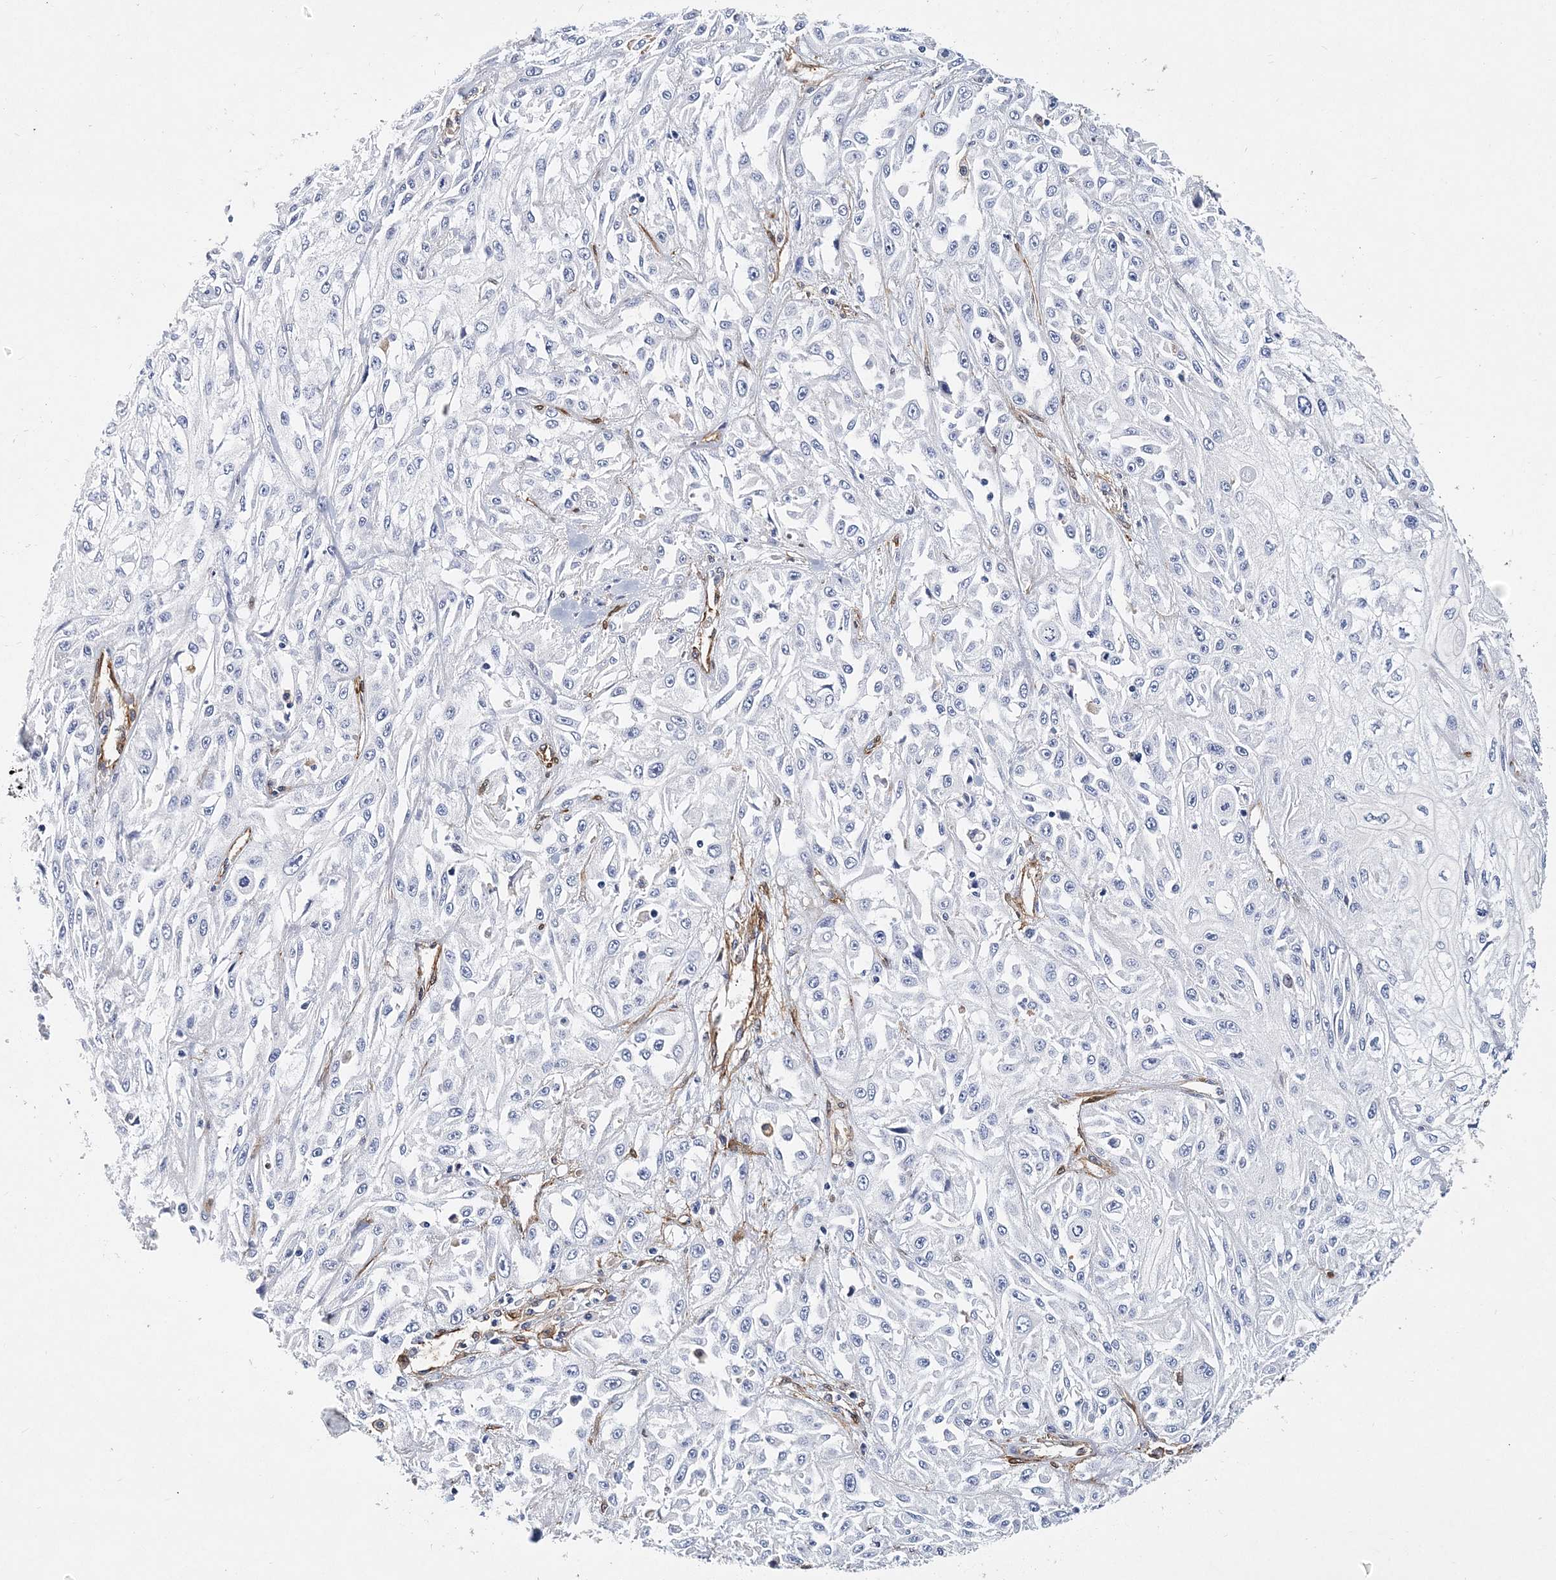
{"staining": {"intensity": "negative", "quantity": "none", "location": "none"}, "tissue": "skin cancer", "cell_type": "Tumor cells", "image_type": "cancer", "snomed": [{"axis": "morphology", "description": "Squamous cell carcinoma, NOS"}, {"axis": "morphology", "description": "Squamous cell carcinoma, metastatic, NOS"}, {"axis": "topography", "description": "Skin"}, {"axis": "topography", "description": "Lymph node"}], "caption": "Skin cancer was stained to show a protein in brown. There is no significant positivity in tumor cells. Nuclei are stained in blue.", "gene": "ITGA2B", "patient": {"sex": "male", "age": 75}}